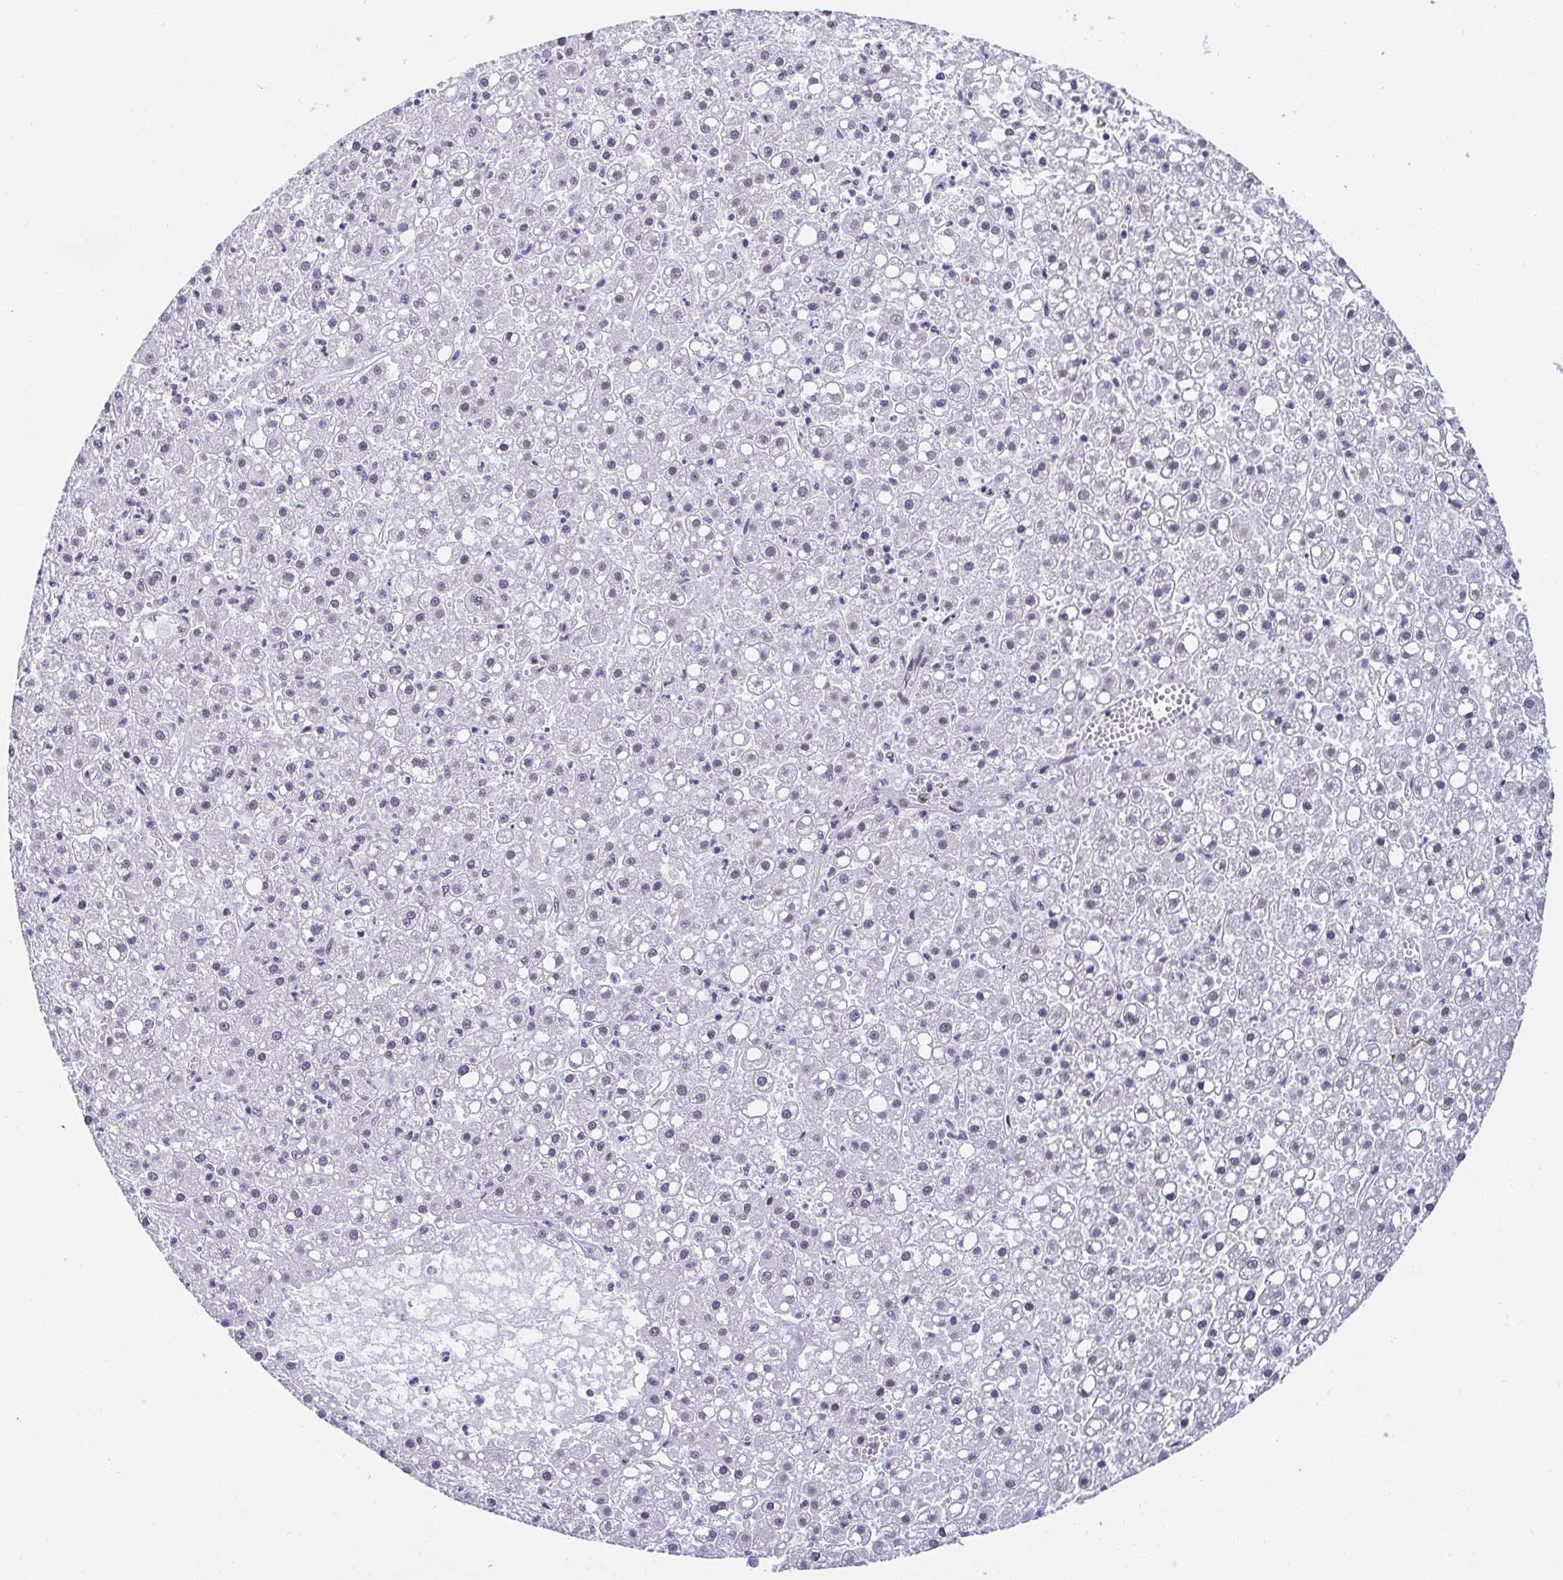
{"staining": {"intensity": "negative", "quantity": "none", "location": "none"}, "tissue": "liver cancer", "cell_type": "Tumor cells", "image_type": "cancer", "snomed": [{"axis": "morphology", "description": "Carcinoma, Hepatocellular, NOS"}, {"axis": "topography", "description": "Liver"}], "caption": "Immunohistochemistry (IHC) image of neoplastic tissue: liver cancer stained with DAB exhibits no significant protein expression in tumor cells.", "gene": "SLC7A10", "patient": {"sex": "male", "age": 67}}